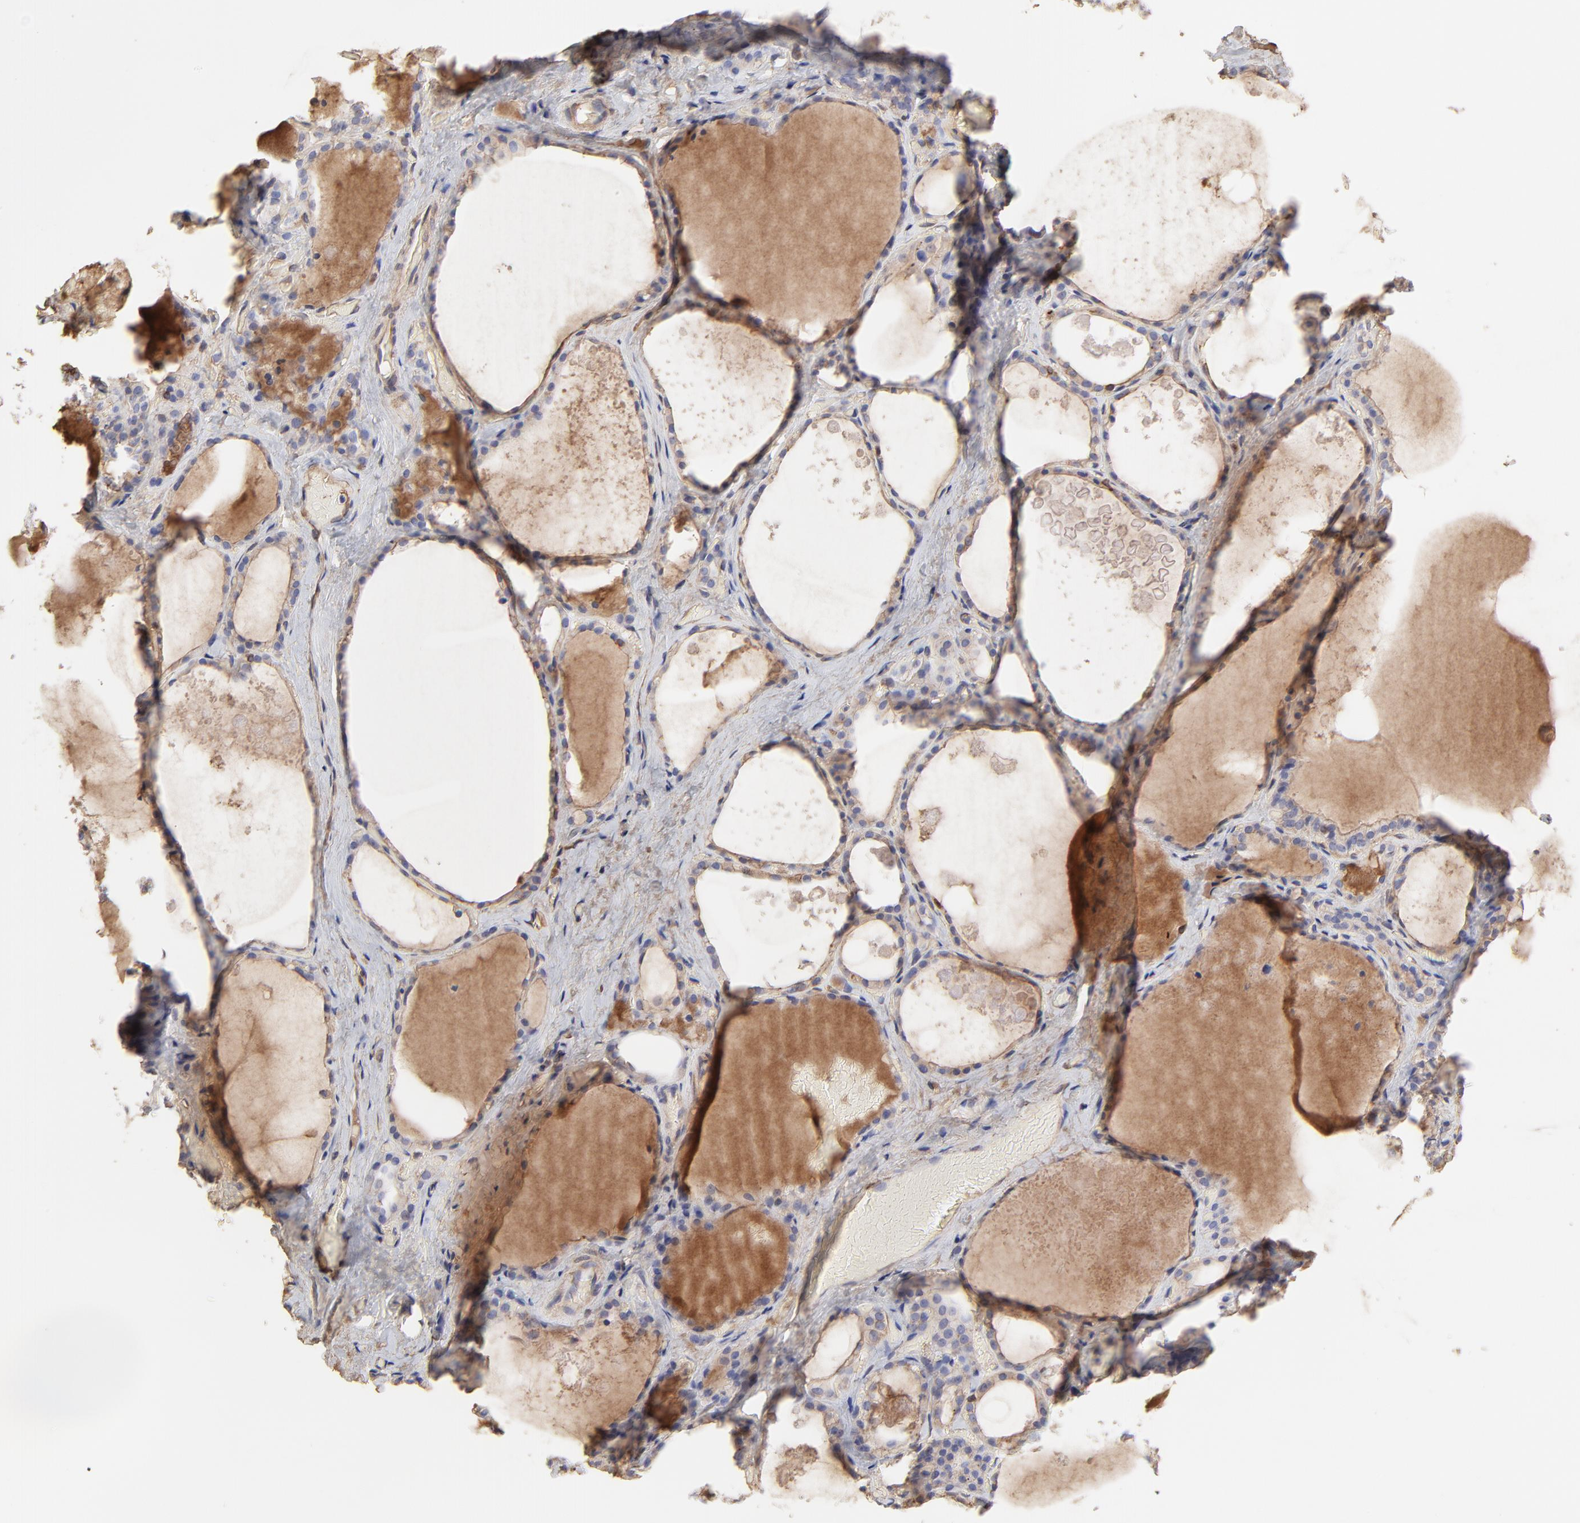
{"staining": {"intensity": "moderate", "quantity": "25%-75%", "location": "cytoplasmic/membranous"}, "tissue": "thyroid gland", "cell_type": "Glandular cells", "image_type": "normal", "snomed": [{"axis": "morphology", "description": "Normal tissue, NOS"}, {"axis": "topography", "description": "Thyroid gland"}], "caption": "Immunohistochemical staining of benign human thyroid gland shows moderate cytoplasmic/membranous protein staining in about 25%-75% of glandular cells. (Stains: DAB in brown, nuclei in blue, Microscopy: brightfield microscopy at high magnification).", "gene": "LRCH2", "patient": {"sex": "male", "age": 61}}